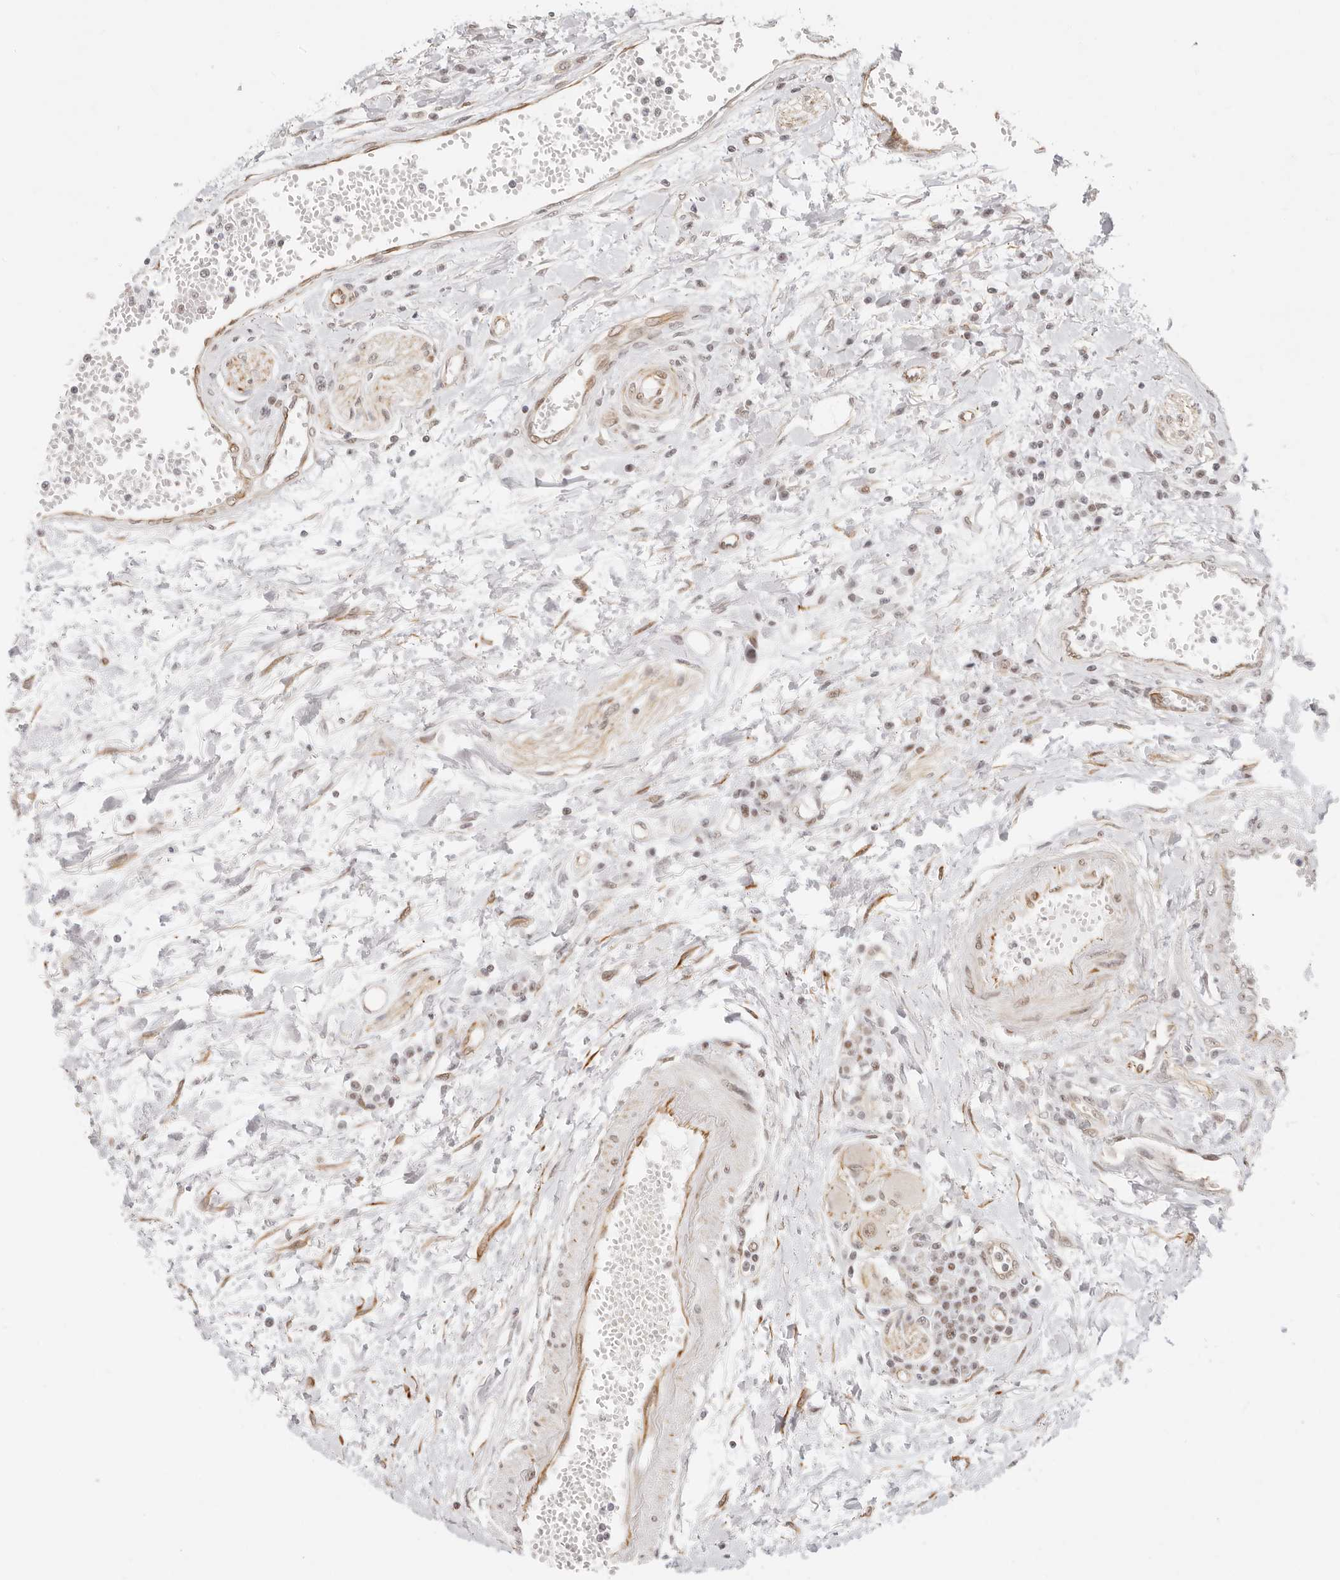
{"staining": {"intensity": "moderate", "quantity": "25%-75%", "location": "nuclear"}, "tissue": "colorectal cancer", "cell_type": "Tumor cells", "image_type": "cancer", "snomed": [{"axis": "morphology", "description": "Adenocarcinoma, NOS"}, {"axis": "topography", "description": "Rectum"}], "caption": "Immunohistochemistry (IHC) histopathology image of human colorectal cancer stained for a protein (brown), which reveals medium levels of moderate nuclear staining in approximately 25%-75% of tumor cells.", "gene": "ZC3H11A", "patient": {"sex": "male", "age": 84}}